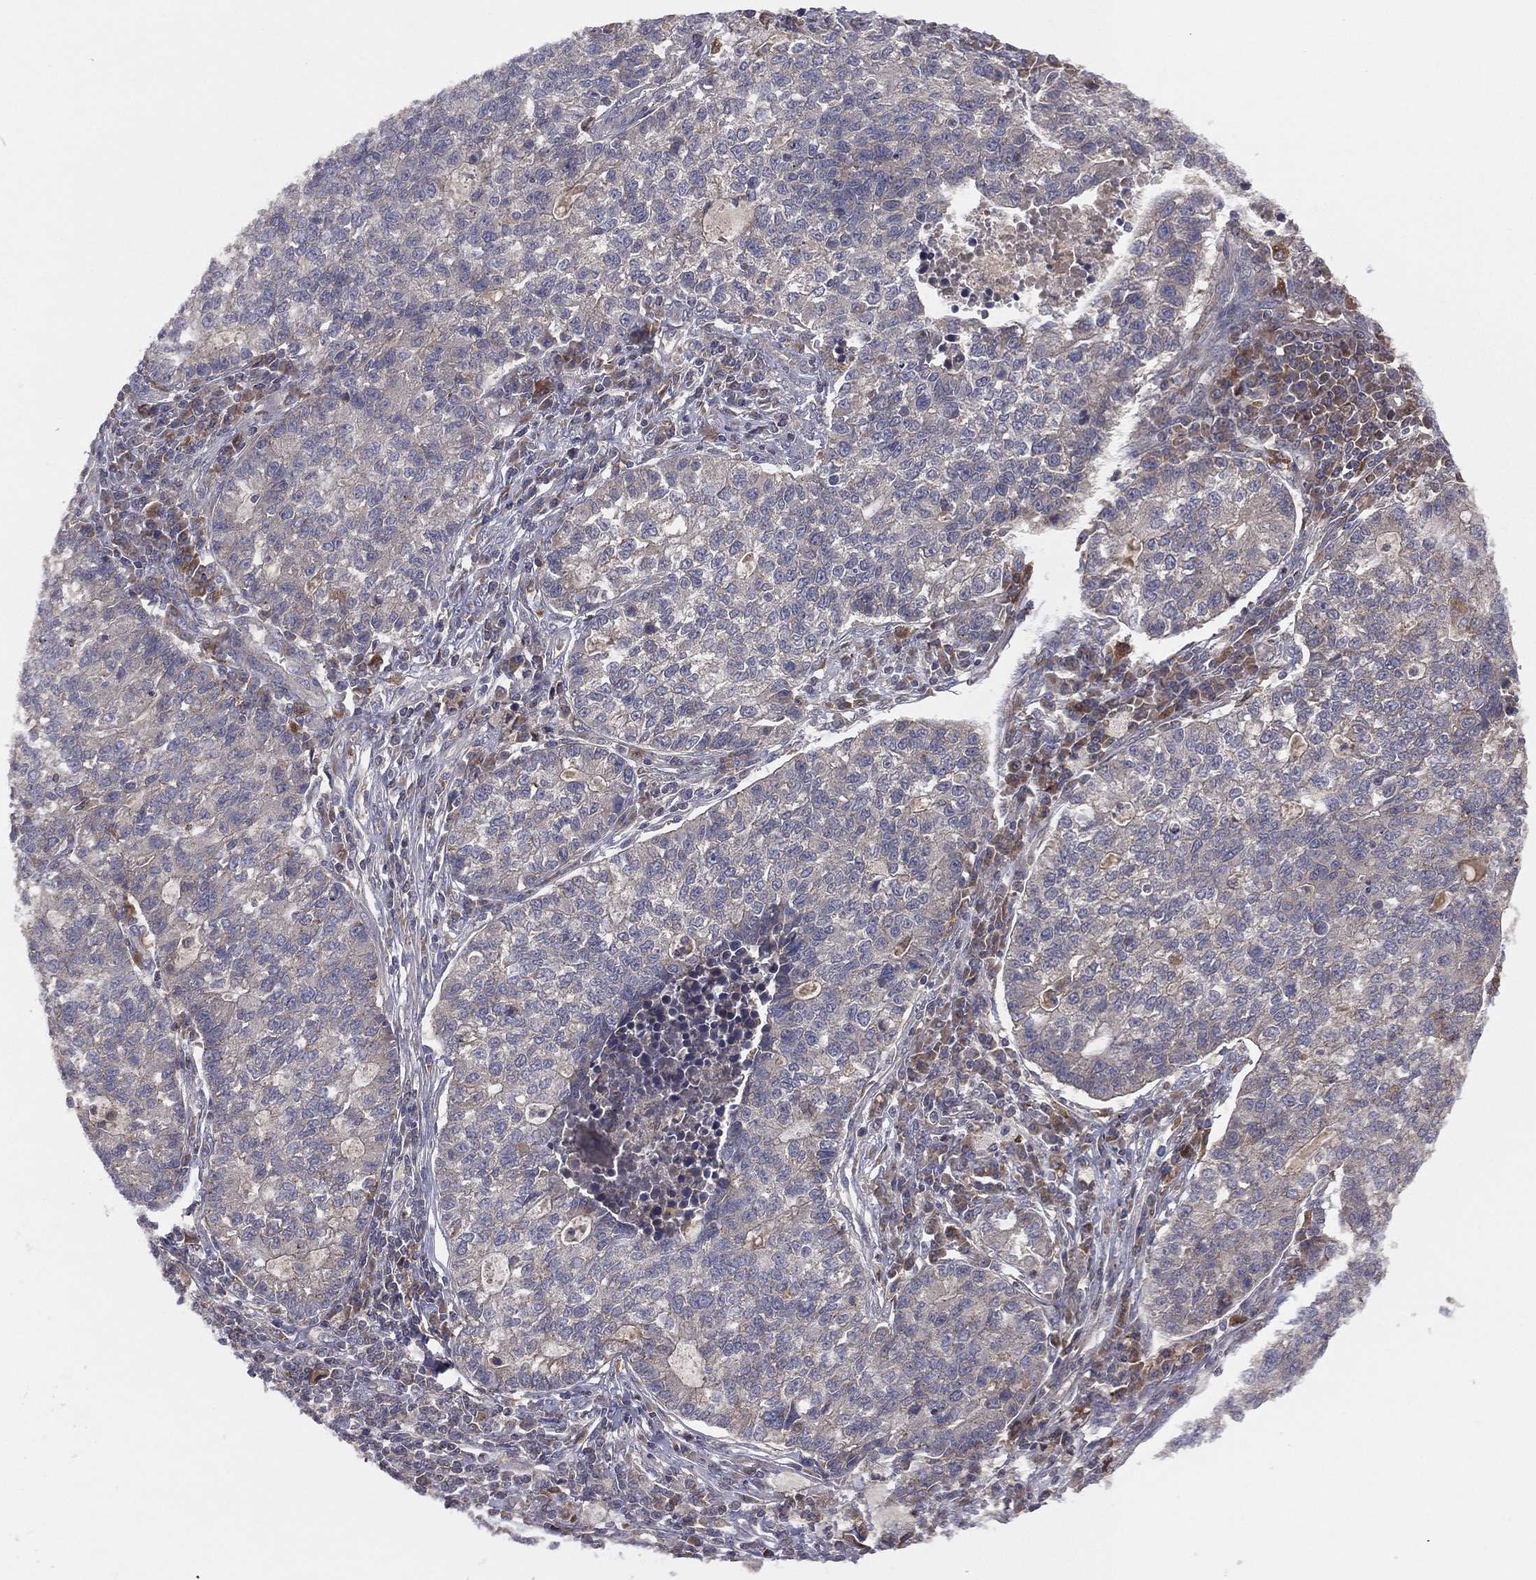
{"staining": {"intensity": "negative", "quantity": "none", "location": "none"}, "tissue": "lung cancer", "cell_type": "Tumor cells", "image_type": "cancer", "snomed": [{"axis": "morphology", "description": "Adenocarcinoma, NOS"}, {"axis": "topography", "description": "Lung"}], "caption": "DAB immunohistochemical staining of lung adenocarcinoma displays no significant expression in tumor cells. (DAB (3,3'-diaminobenzidine) immunohistochemistry (IHC), high magnification).", "gene": "STARD3", "patient": {"sex": "male", "age": 57}}